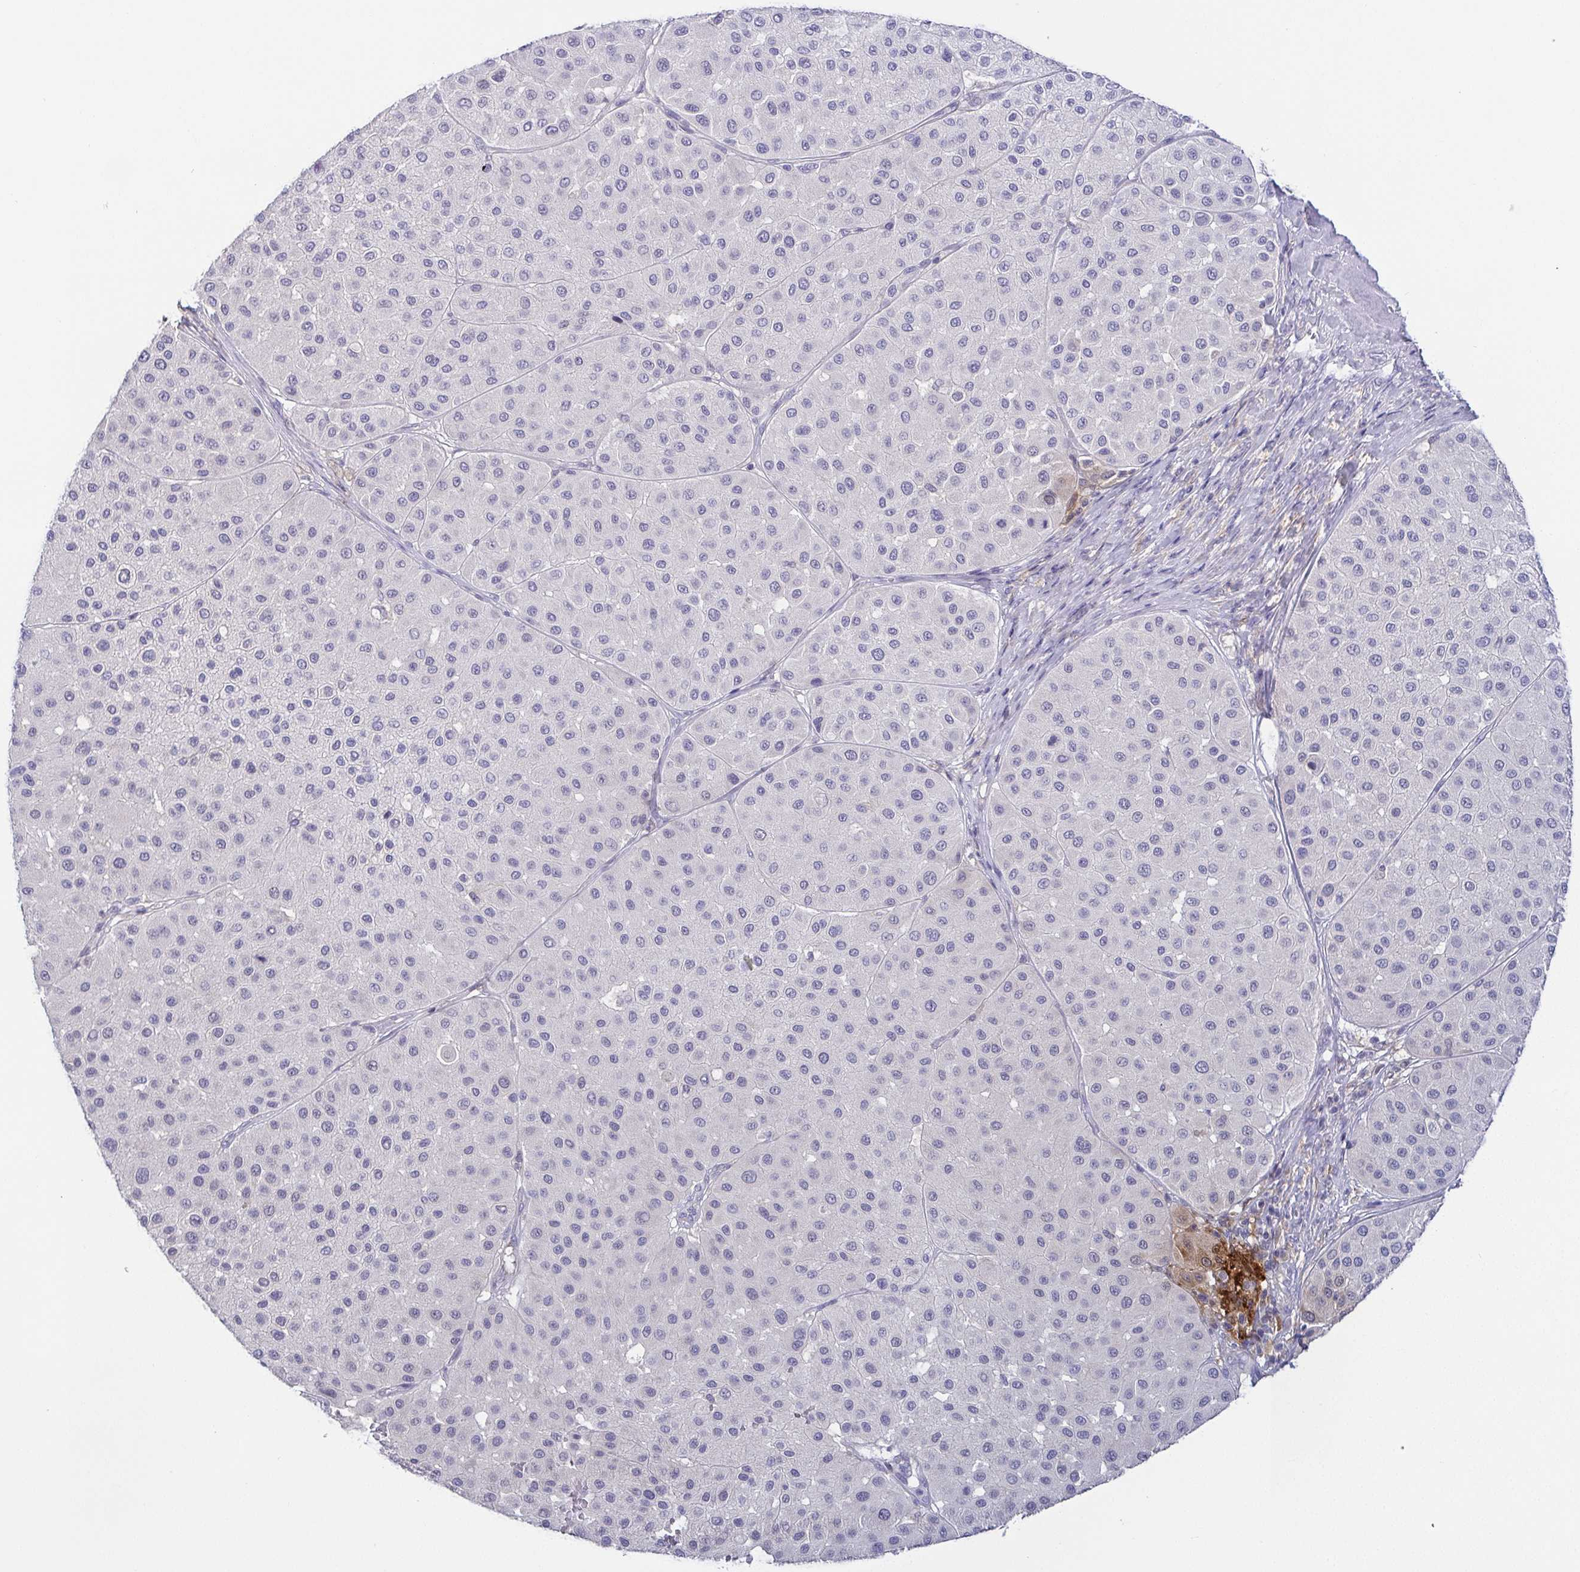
{"staining": {"intensity": "negative", "quantity": "none", "location": "none"}, "tissue": "melanoma", "cell_type": "Tumor cells", "image_type": "cancer", "snomed": [{"axis": "morphology", "description": "Malignant melanoma, Metastatic site"}, {"axis": "topography", "description": "Smooth muscle"}], "caption": "Malignant melanoma (metastatic site) was stained to show a protein in brown. There is no significant expression in tumor cells. (Stains: DAB immunohistochemistry with hematoxylin counter stain, Microscopy: brightfield microscopy at high magnification).", "gene": "RNASE7", "patient": {"sex": "male", "age": 41}}